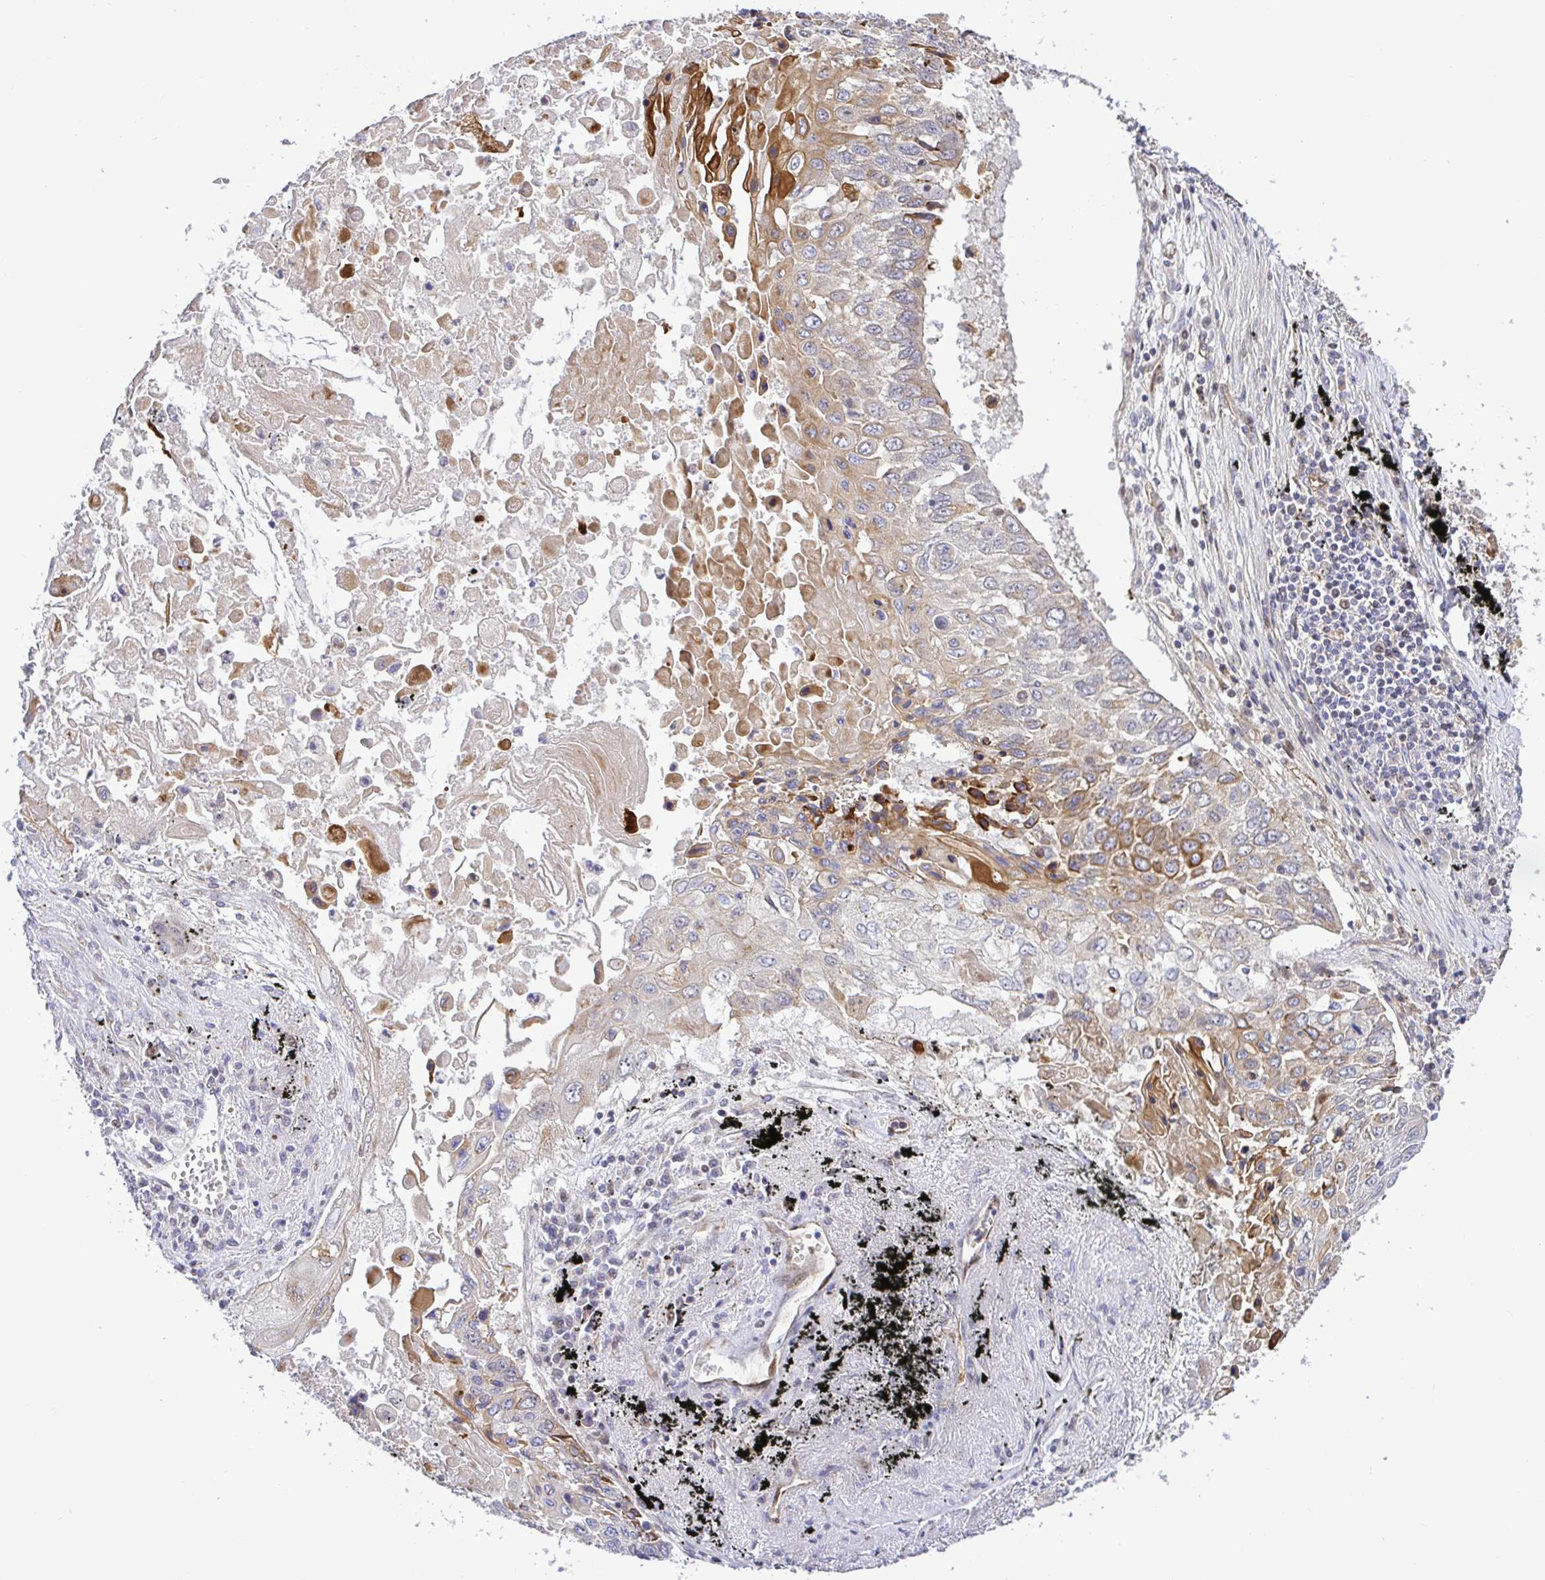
{"staining": {"intensity": "moderate", "quantity": "25%-75%", "location": "cytoplasmic/membranous"}, "tissue": "lung cancer", "cell_type": "Tumor cells", "image_type": "cancer", "snomed": [{"axis": "morphology", "description": "Squamous cell carcinoma, NOS"}, {"axis": "topography", "description": "Lung"}], "caption": "Immunohistochemical staining of lung squamous cell carcinoma displays medium levels of moderate cytoplasmic/membranous positivity in approximately 25%-75% of tumor cells. (Brightfield microscopy of DAB IHC at high magnification).", "gene": "TRIM55", "patient": {"sex": "male", "age": 75}}